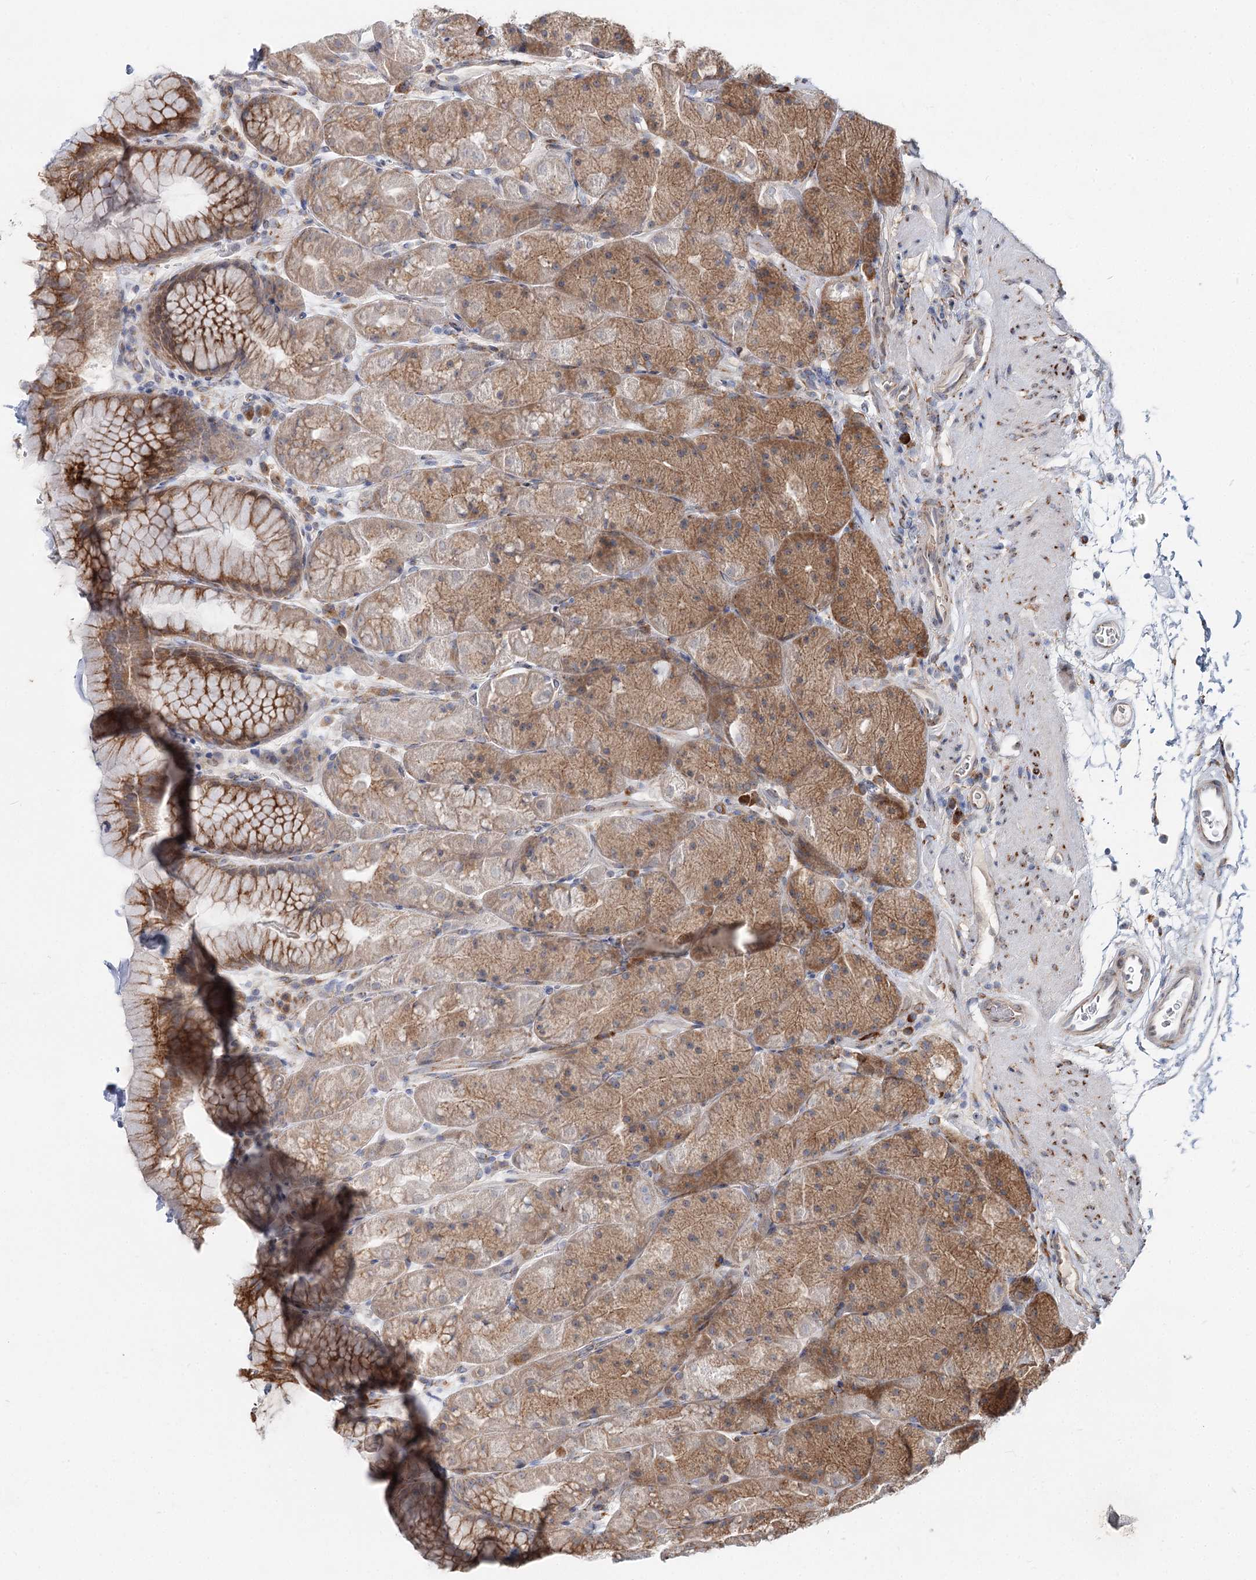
{"staining": {"intensity": "moderate", "quantity": ">75%", "location": "cytoplasmic/membranous"}, "tissue": "stomach", "cell_type": "Glandular cells", "image_type": "normal", "snomed": [{"axis": "morphology", "description": "Normal tissue, NOS"}, {"axis": "topography", "description": "Stomach, upper"}, {"axis": "topography", "description": "Stomach, lower"}], "caption": "IHC (DAB) staining of benign human stomach demonstrates moderate cytoplasmic/membranous protein staining in approximately >75% of glandular cells.", "gene": "SPART", "patient": {"sex": "male", "age": 67}}